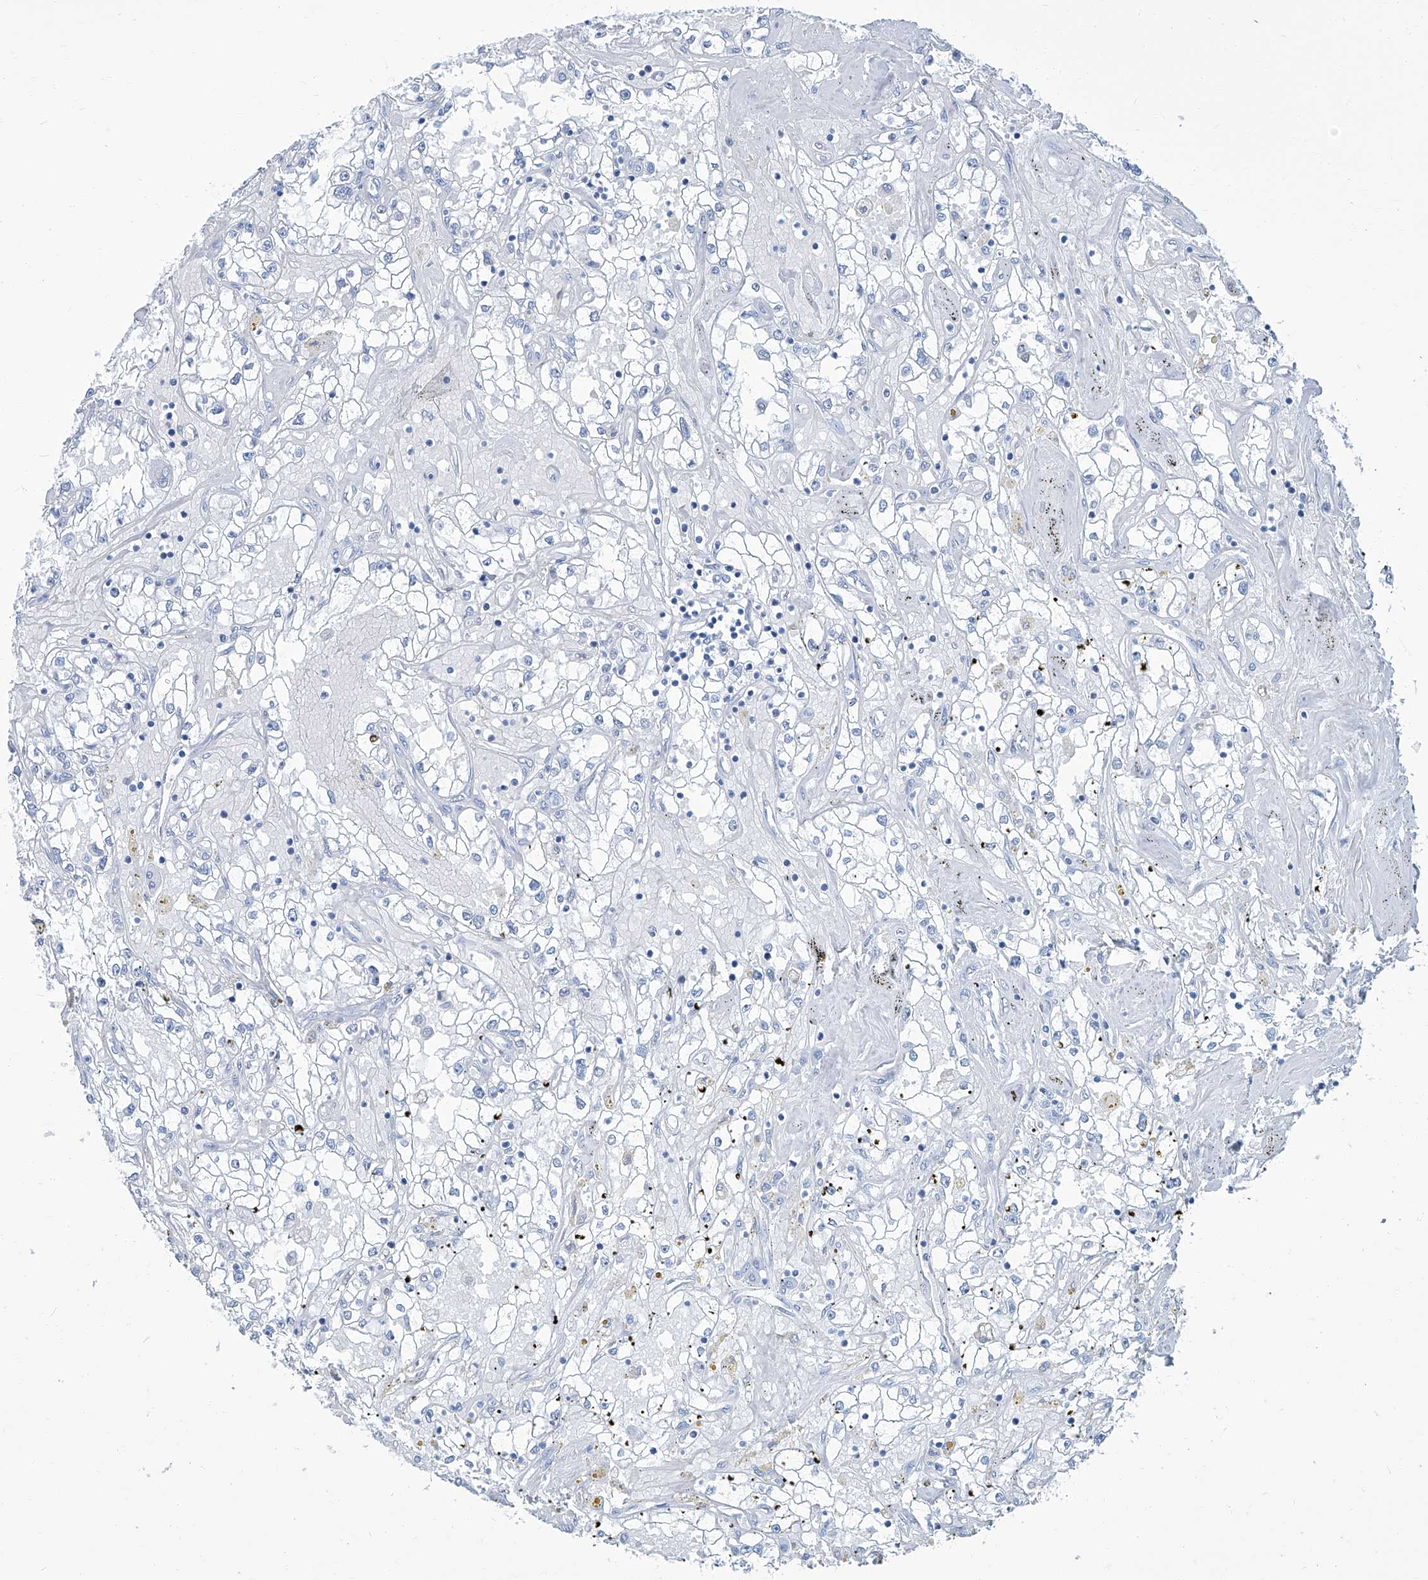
{"staining": {"intensity": "negative", "quantity": "none", "location": "none"}, "tissue": "renal cancer", "cell_type": "Tumor cells", "image_type": "cancer", "snomed": [{"axis": "morphology", "description": "Adenocarcinoma, NOS"}, {"axis": "topography", "description": "Kidney"}], "caption": "This is a histopathology image of IHC staining of renal cancer, which shows no expression in tumor cells. (Stains: DAB (3,3'-diaminobenzidine) IHC with hematoxylin counter stain, Microscopy: brightfield microscopy at high magnification).", "gene": "PFKL", "patient": {"sex": "male", "age": 56}}